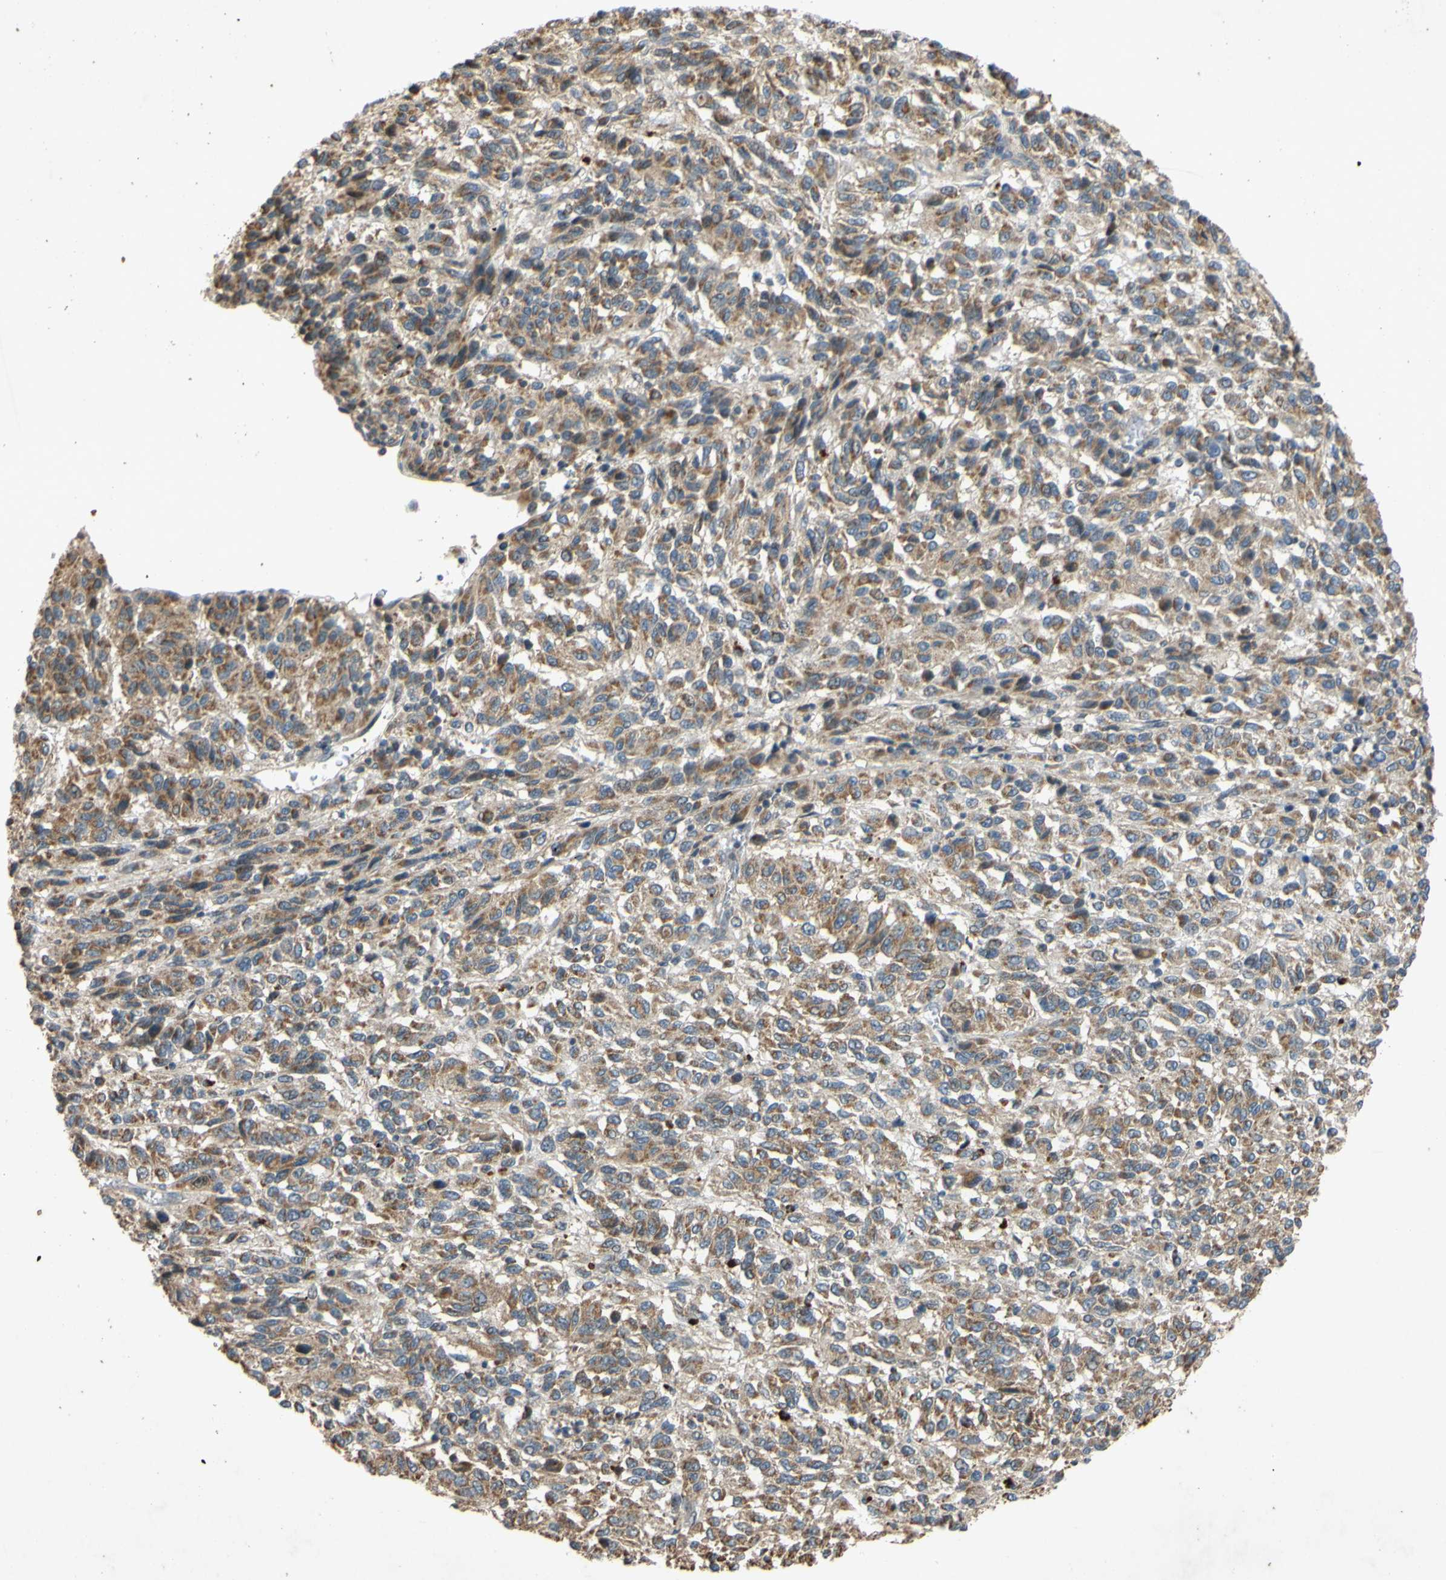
{"staining": {"intensity": "moderate", "quantity": ">75%", "location": "cytoplasmic/membranous"}, "tissue": "melanoma", "cell_type": "Tumor cells", "image_type": "cancer", "snomed": [{"axis": "morphology", "description": "Malignant melanoma, Metastatic site"}, {"axis": "topography", "description": "Lung"}], "caption": "An IHC micrograph of neoplastic tissue is shown. Protein staining in brown labels moderate cytoplasmic/membranous positivity in malignant melanoma (metastatic site) within tumor cells.", "gene": "PARD6A", "patient": {"sex": "male", "age": 64}}